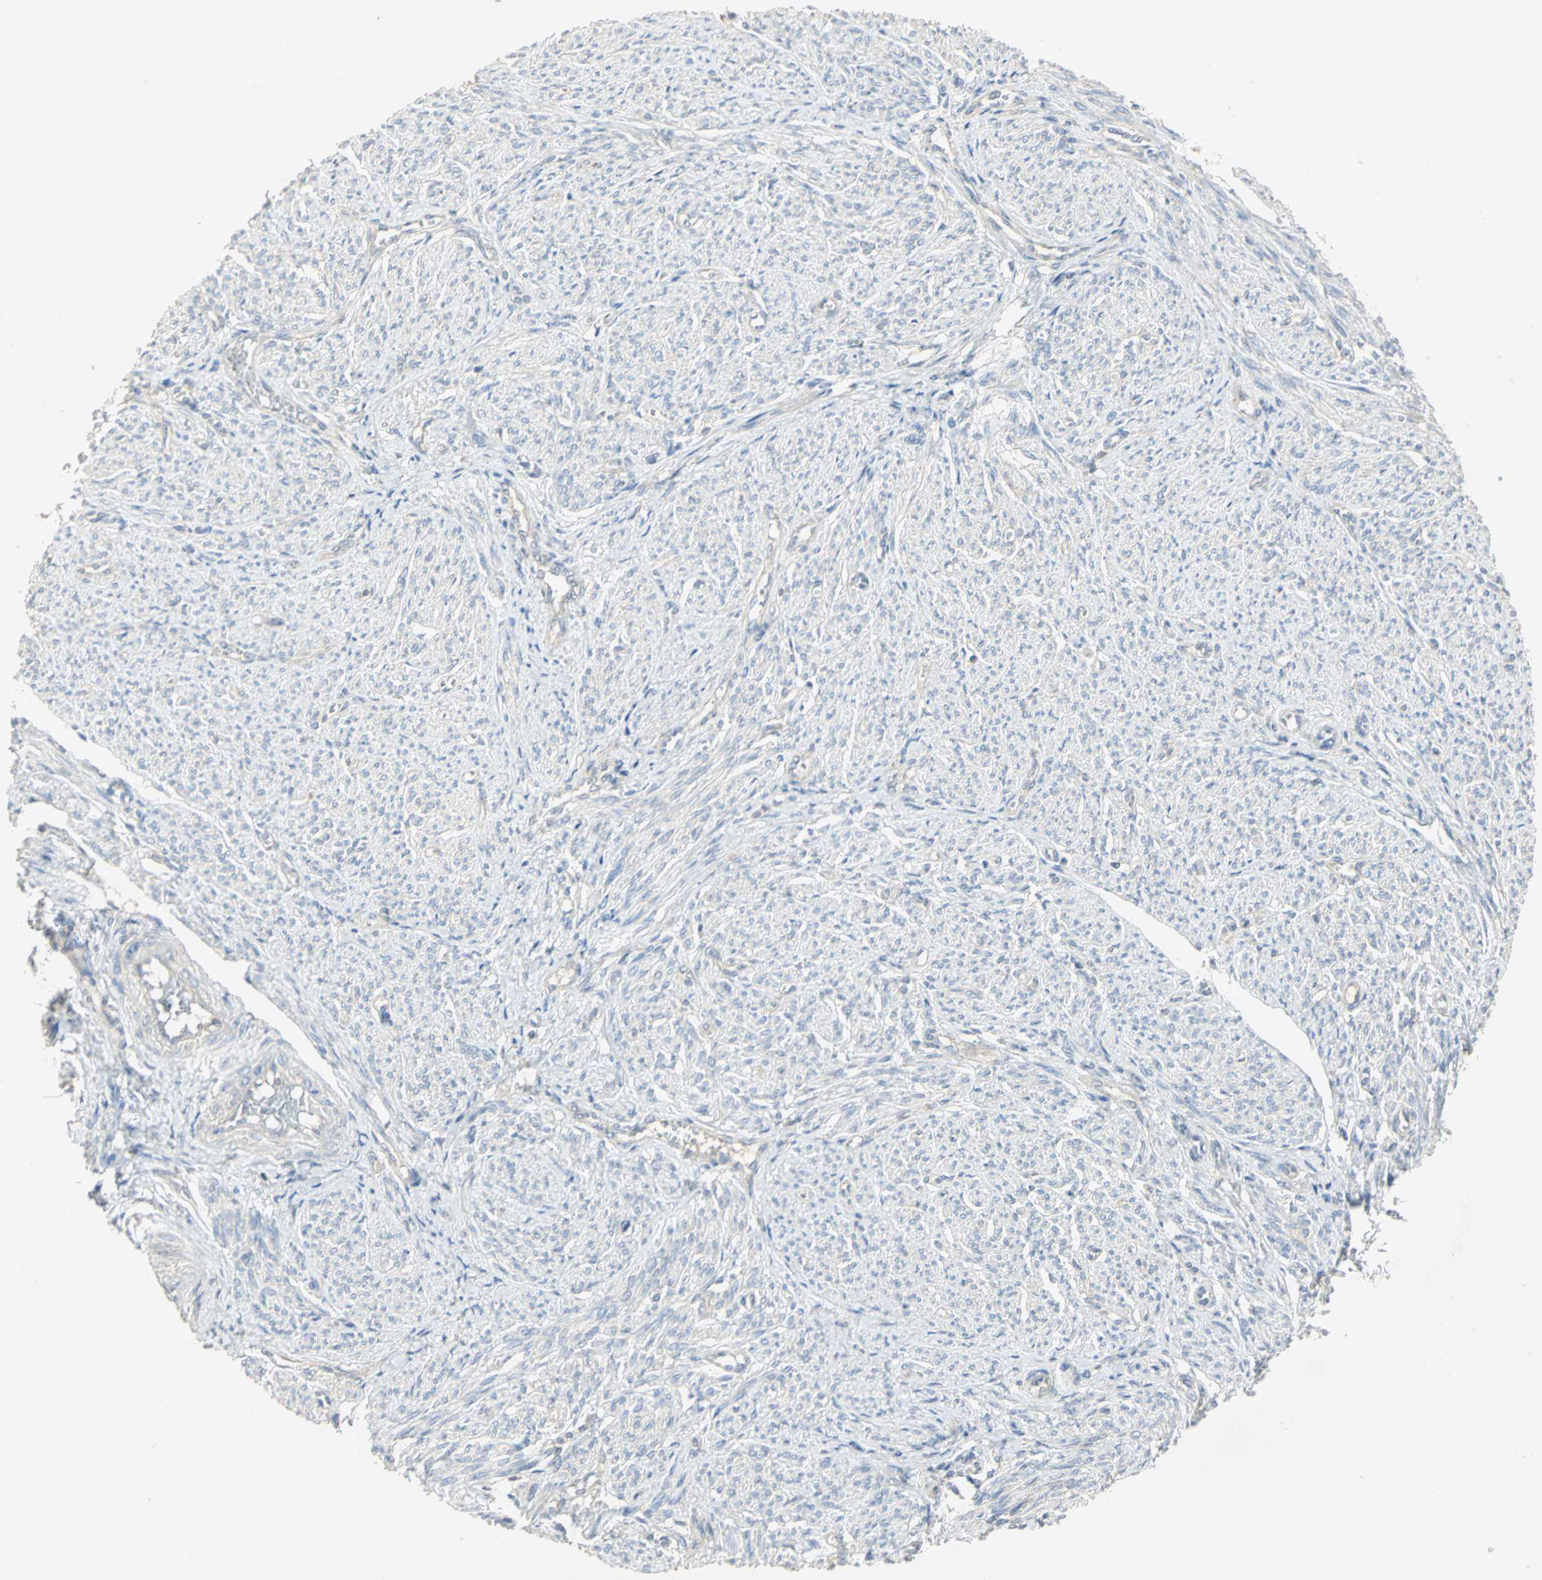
{"staining": {"intensity": "negative", "quantity": "none", "location": "none"}, "tissue": "smooth muscle", "cell_type": "Smooth muscle cells", "image_type": "normal", "snomed": [{"axis": "morphology", "description": "Normal tissue, NOS"}, {"axis": "topography", "description": "Smooth muscle"}], "caption": "IHC image of unremarkable smooth muscle: human smooth muscle stained with DAB (3,3'-diaminobenzidine) demonstrates no significant protein expression in smooth muscle cells.", "gene": "PPIA", "patient": {"sex": "female", "age": 65}}